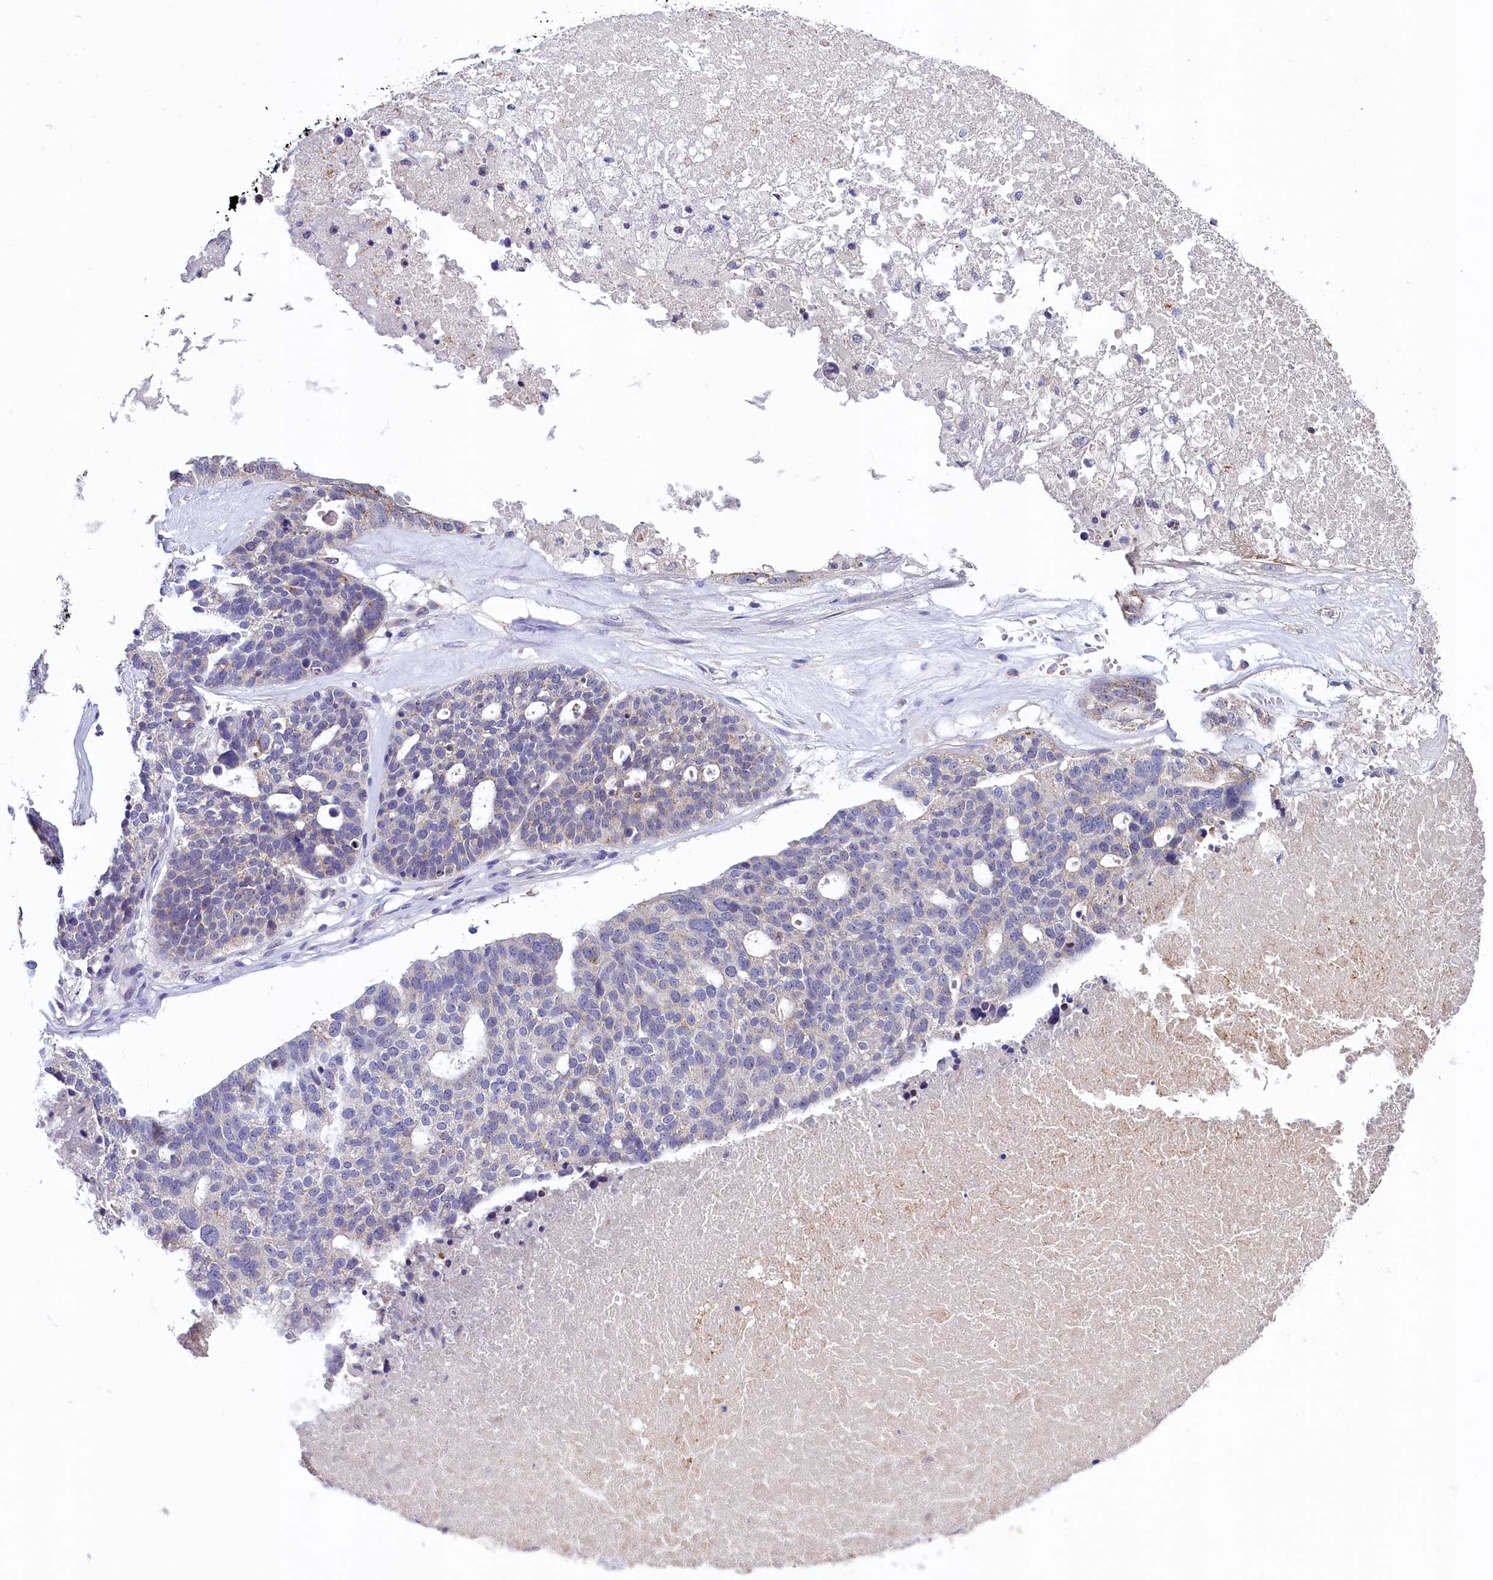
{"staining": {"intensity": "negative", "quantity": "none", "location": "none"}, "tissue": "ovarian cancer", "cell_type": "Tumor cells", "image_type": "cancer", "snomed": [{"axis": "morphology", "description": "Cystadenocarcinoma, serous, NOS"}, {"axis": "topography", "description": "Ovary"}], "caption": "An immunohistochemistry photomicrograph of ovarian cancer (serous cystadenocarcinoma) is shown. There is no staining in tumor cells of ovarian cancer (serous cystadenocarcinoma).", "gene": "SPINK9", "patient": {"sex": "female", "age": 59}}